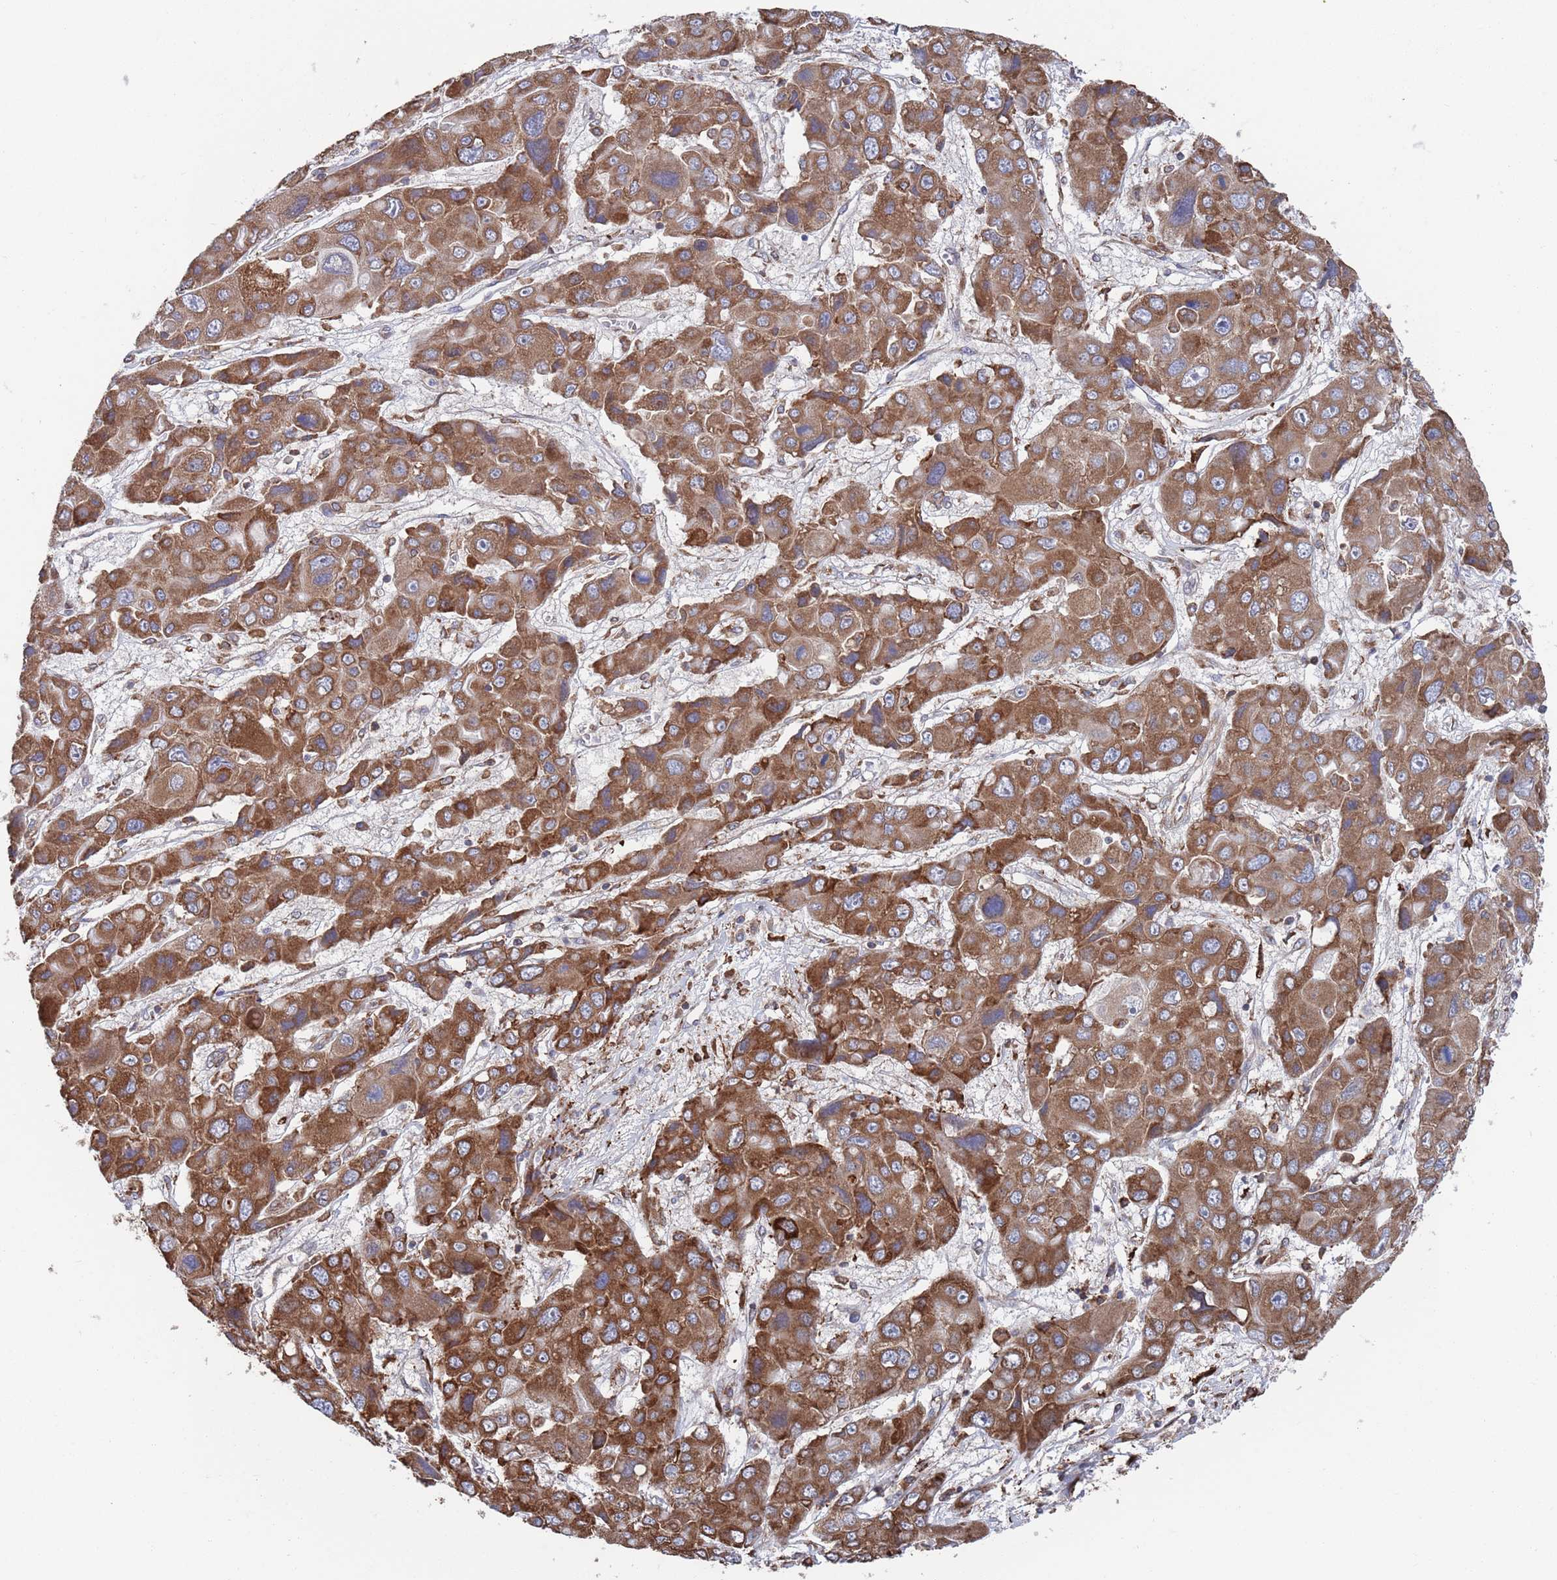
{"staining": {"intensity": "strong", "quantity": ">75%", "location": "cytoplasmic/membranous"}, "tissue": "liver cancer", "cell_type": "Tumor cells", "image_type": "cancer", "snomed": [{"axis": "morphology", "description": "Cholangiocarcinoma"}, {"axis": "topography", "description": "Liver"}], "caption": "A micrograph of liver cancer stained for a protein exhibits strong cytoplasmic/membranous brown staining in tumor cells.", "gene": "GID8", "patient": {"sex": "male", "age": 67}}